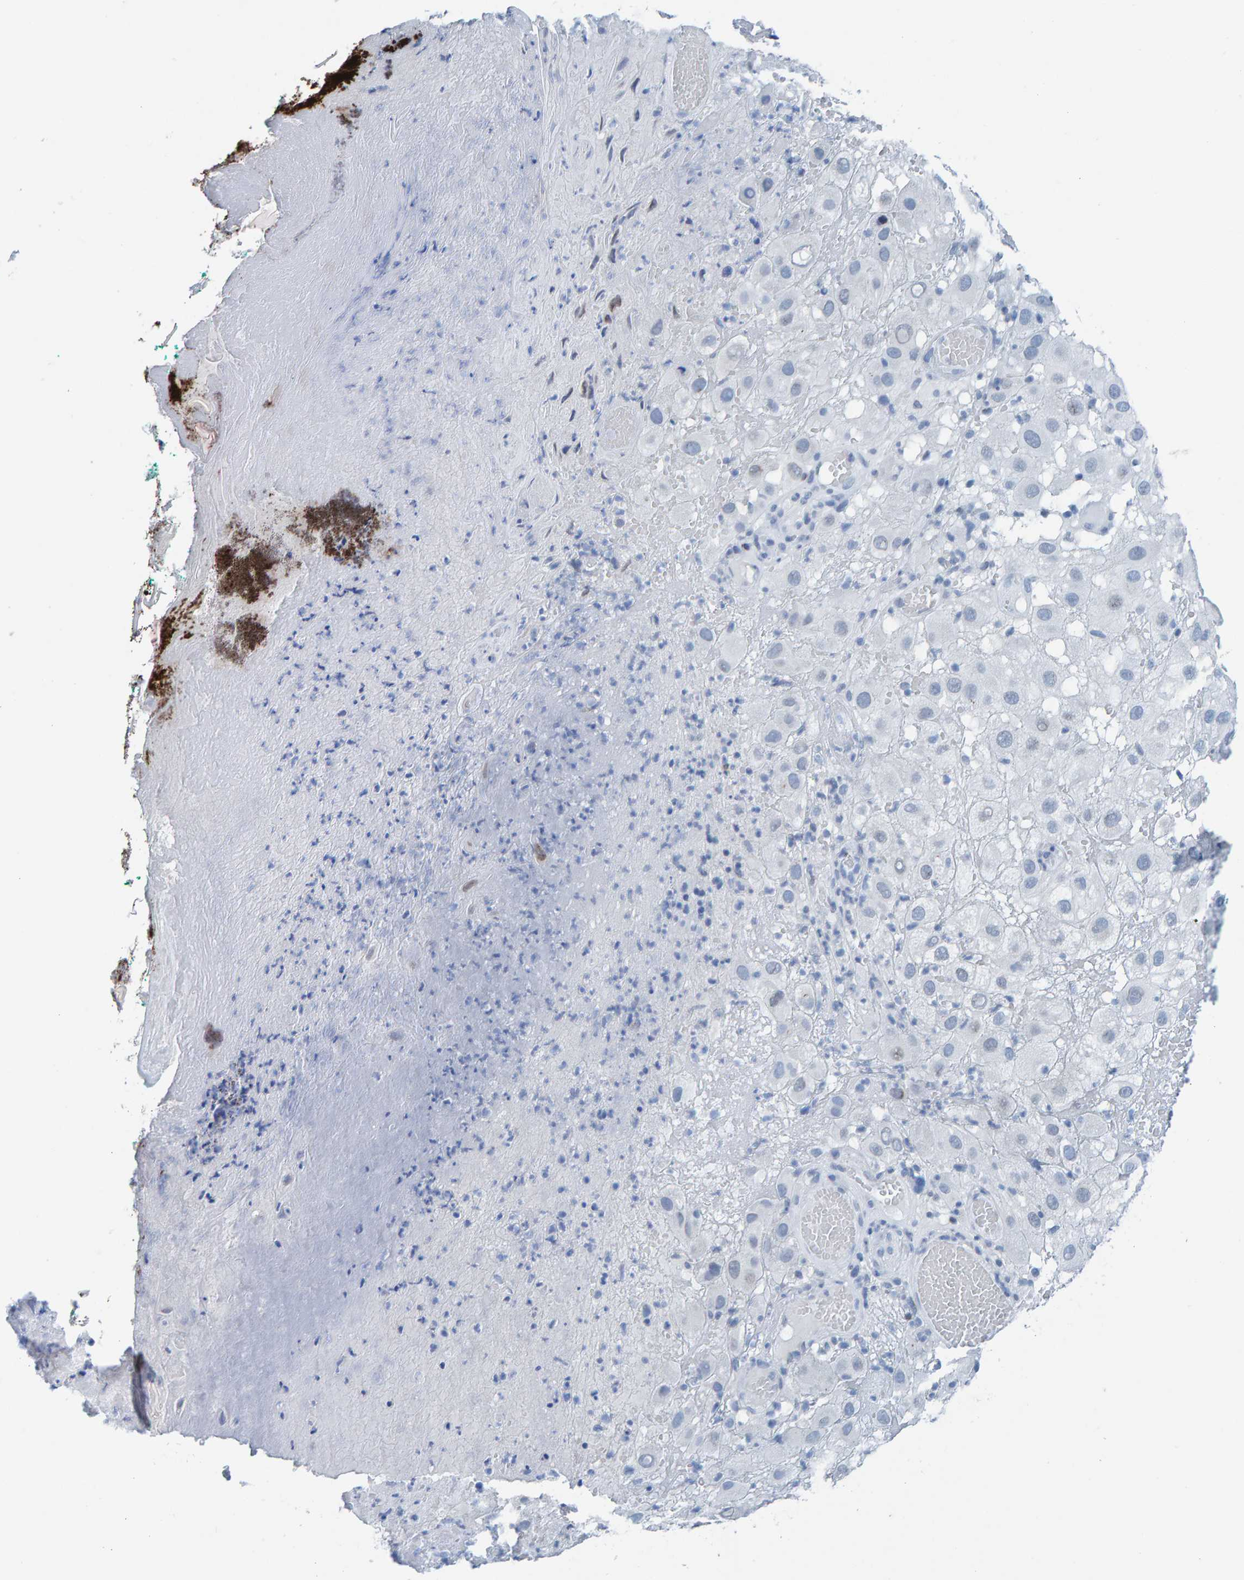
{"staining": {"intensity": "negative", "quantity": "none", "location": "none"}, "tissue": "melanoma", "cell_type": "Tumor cells", "image_type": "cancer", "snomed": [{"axis": "morphology", "description": "Malignant melanoma, NOS"}, {"axis": "topography", "description": "Skin"}], "caption": "This is an IHC image of malignant melanoma. There is no expression in tumor cells.", "gene": "LMNB2", "patient": {"sex": "female", "age": 81}}